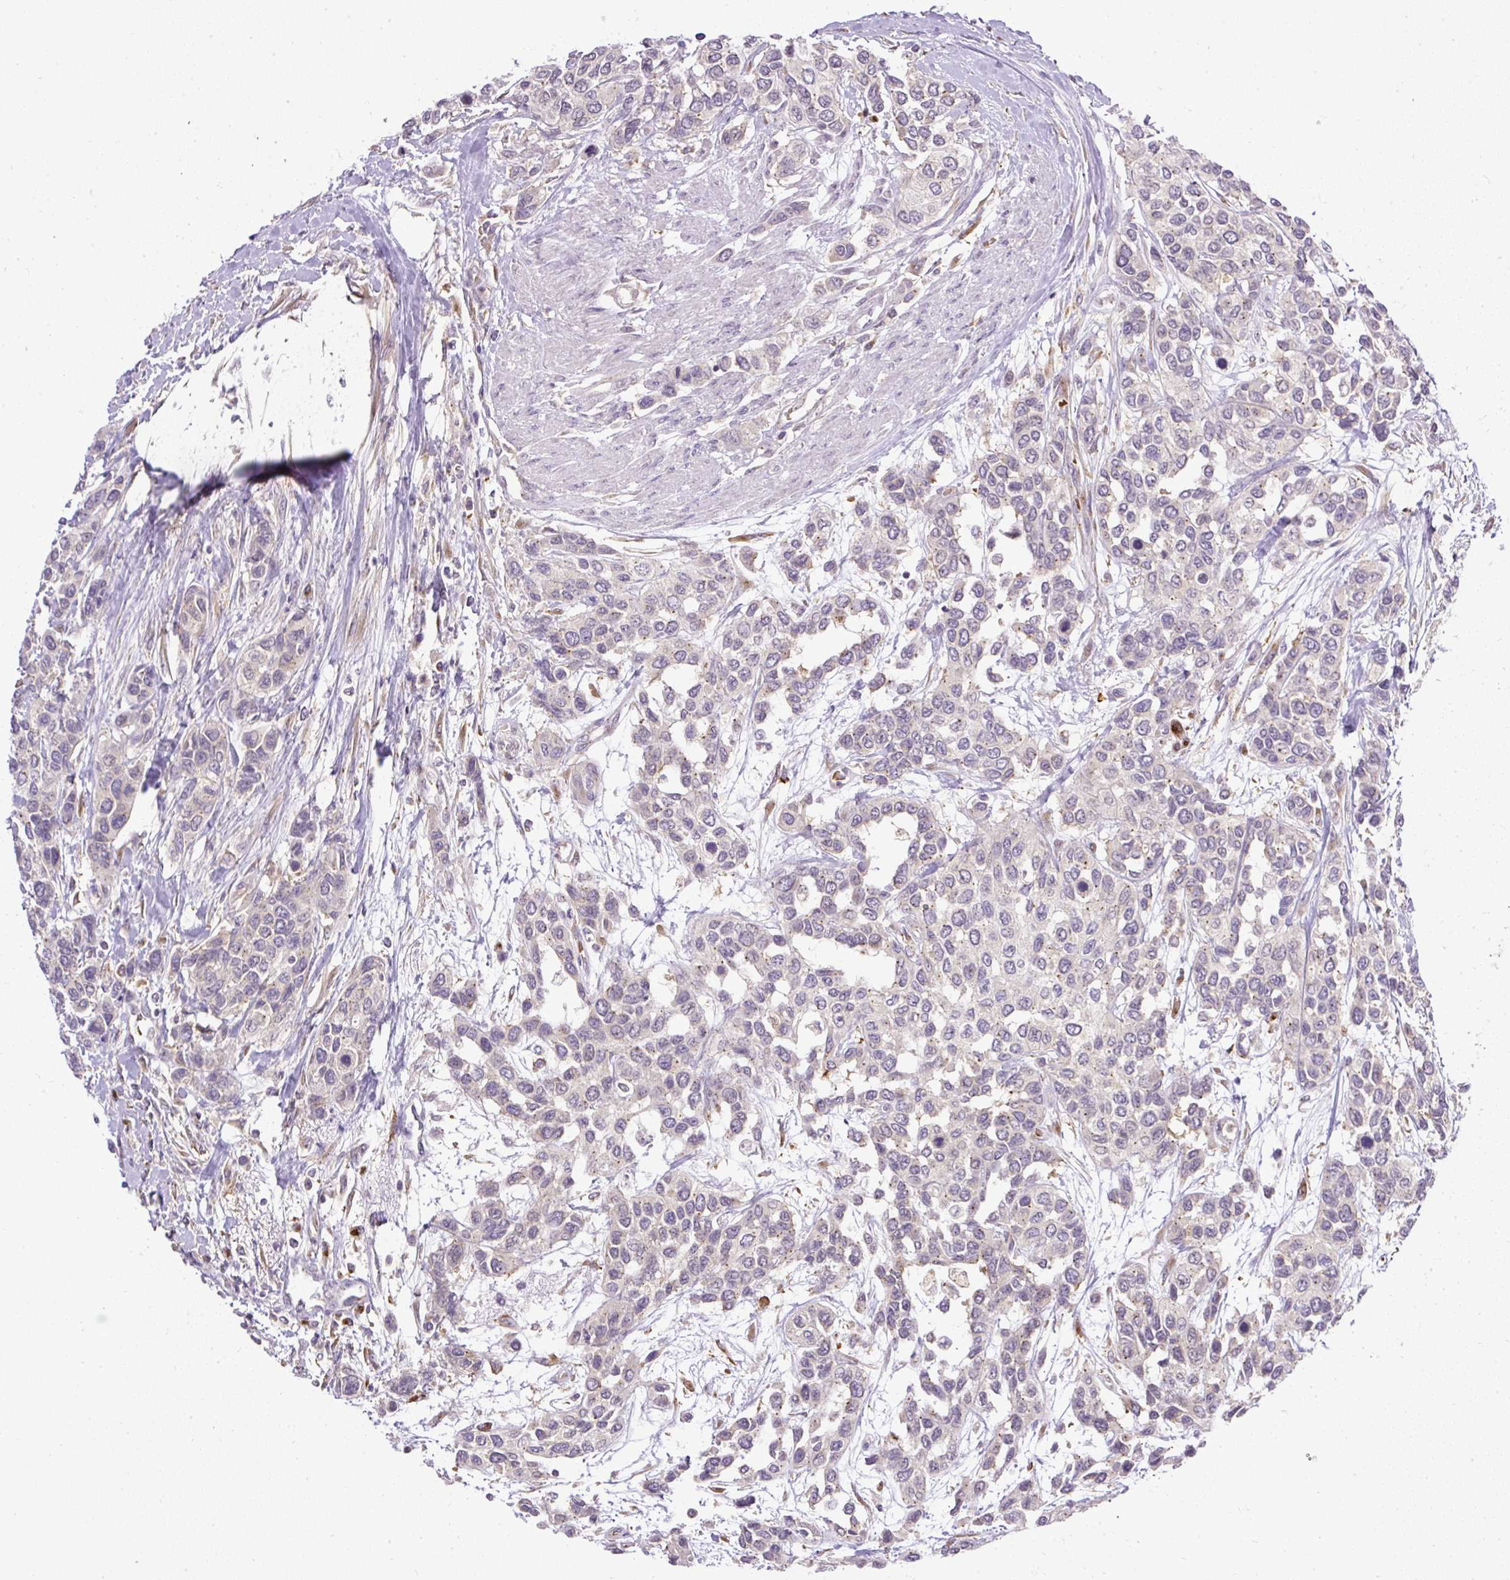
{"staining": {"intensity": "negative", "quantity": "none", "location": "none"}, "tissue": "urothelial cancer", "cell_type": "Tumor cells", "image_type": "cancer", "snomed": [{"axis": "morphology", "description": "Normal tissue, NOS"}, {"axis": "morphology", "description": "Urothelial carcinoma, High grade"}, {"axis": "topography", "description": "Vascular tissue"}, {"axis": "topography", "description": "Urinary bladder"}], "caption": "Immunohistochemical staining of human high-grade urothelial carcinoma reveals no significant staining in tumor cells.", "gene": "SMC4", "patient": {"sex": "female", "age": 56}}